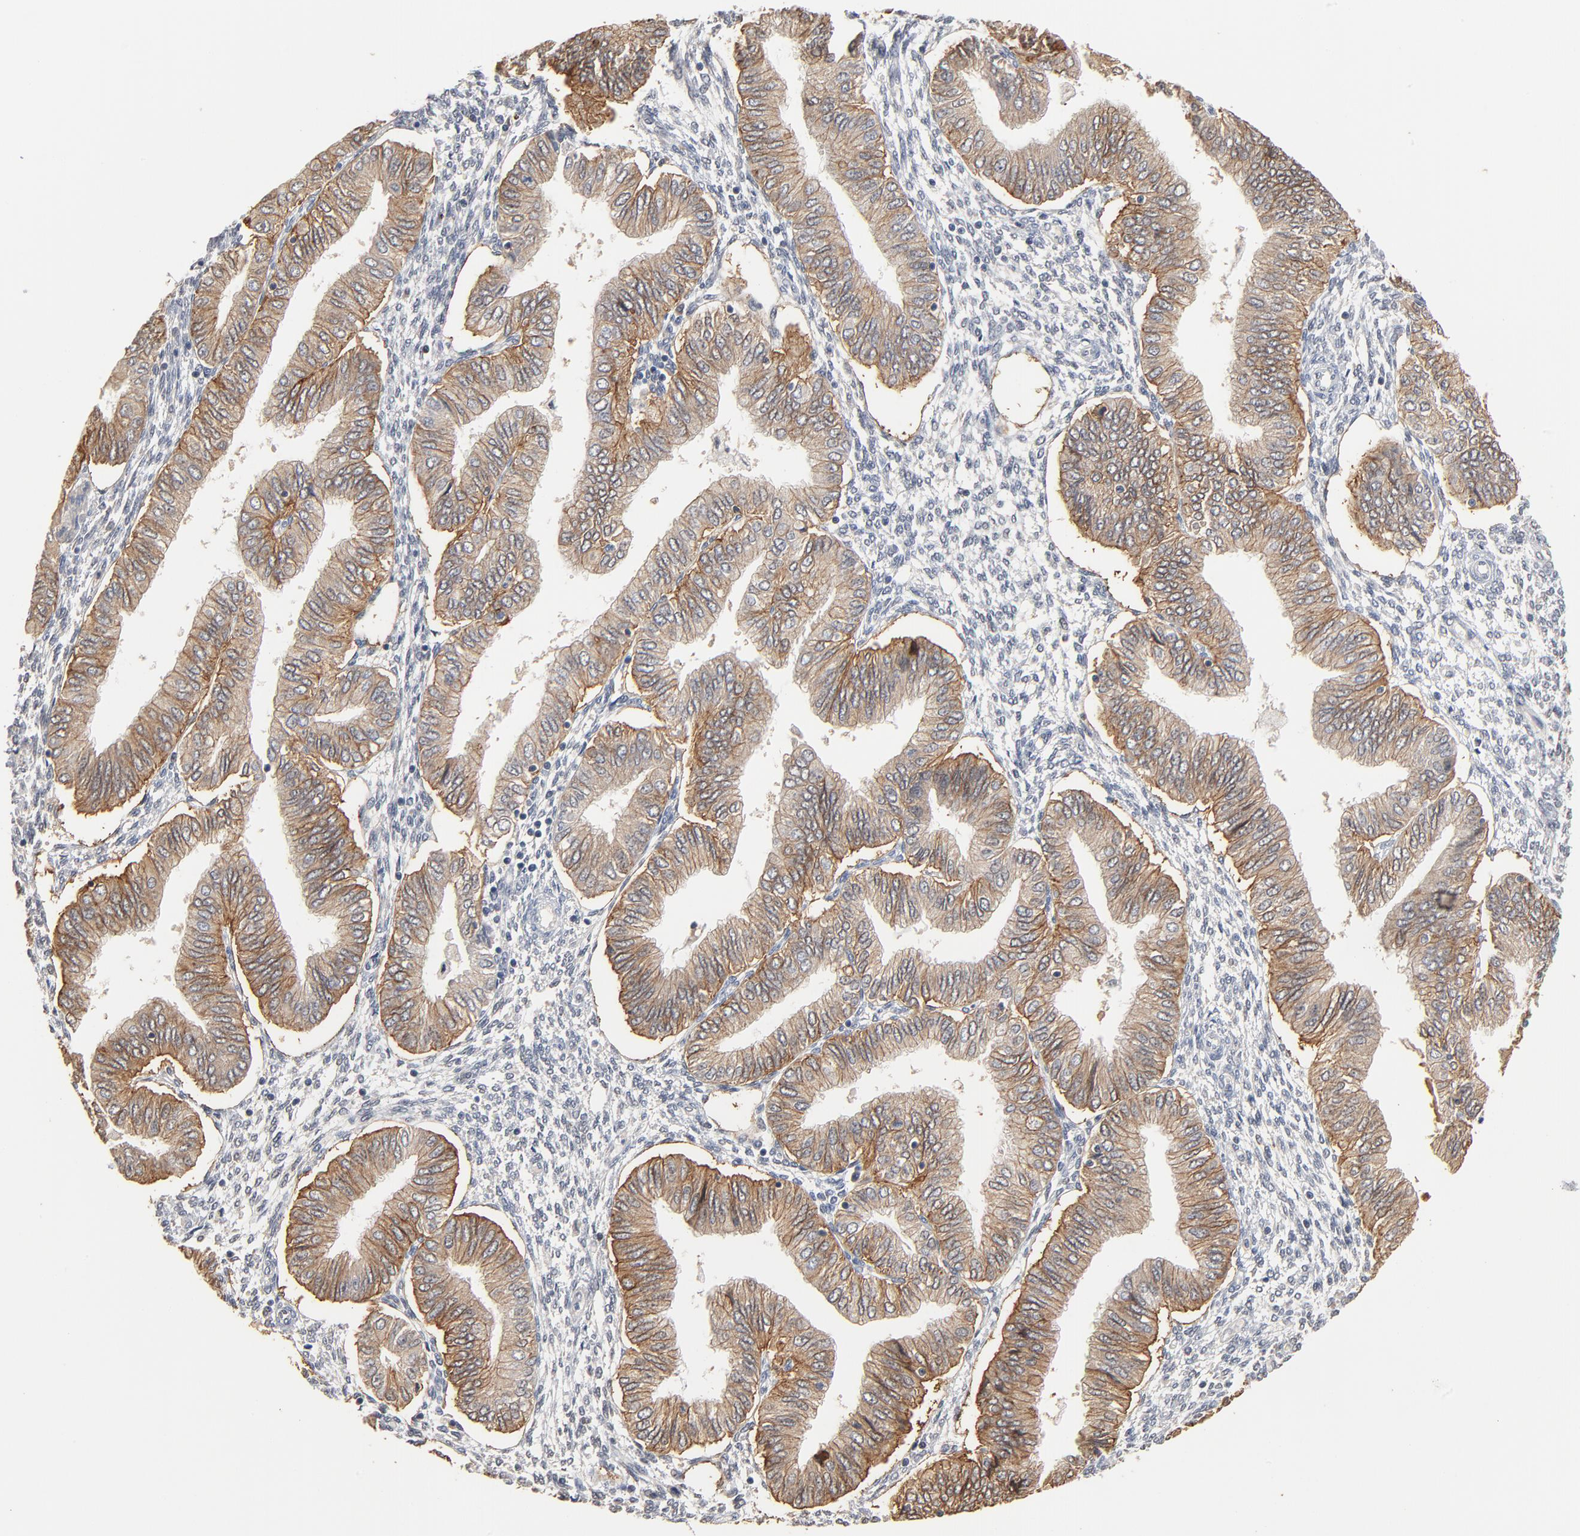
{"staining": {"intensity": "weak", "quantity": ">75%", "location": "cytoplasmic/membranous"}, "tissue": "endometrial cancer", "cell_type": "Tumor cells", "image_type": "cancer", "snomed": [{"axis": "morphology", "description": "Adenocarcinoma, NOS"}, {"axis": "topography", "description": "Endometrium"}], "caption": "Protein expression analysis of endometrial cancer exhibits weak cytoplasmic/membranous staining in approximately >75% of tumor cells. The protein is stained brown, and the nuclei are stained in blue (DAB (3,3'-diaminobenzidine) IHC with brightfield microscopy, high magnification).", "gene": "EPCAM", "patient": {"sex": "female", "age": 51}}